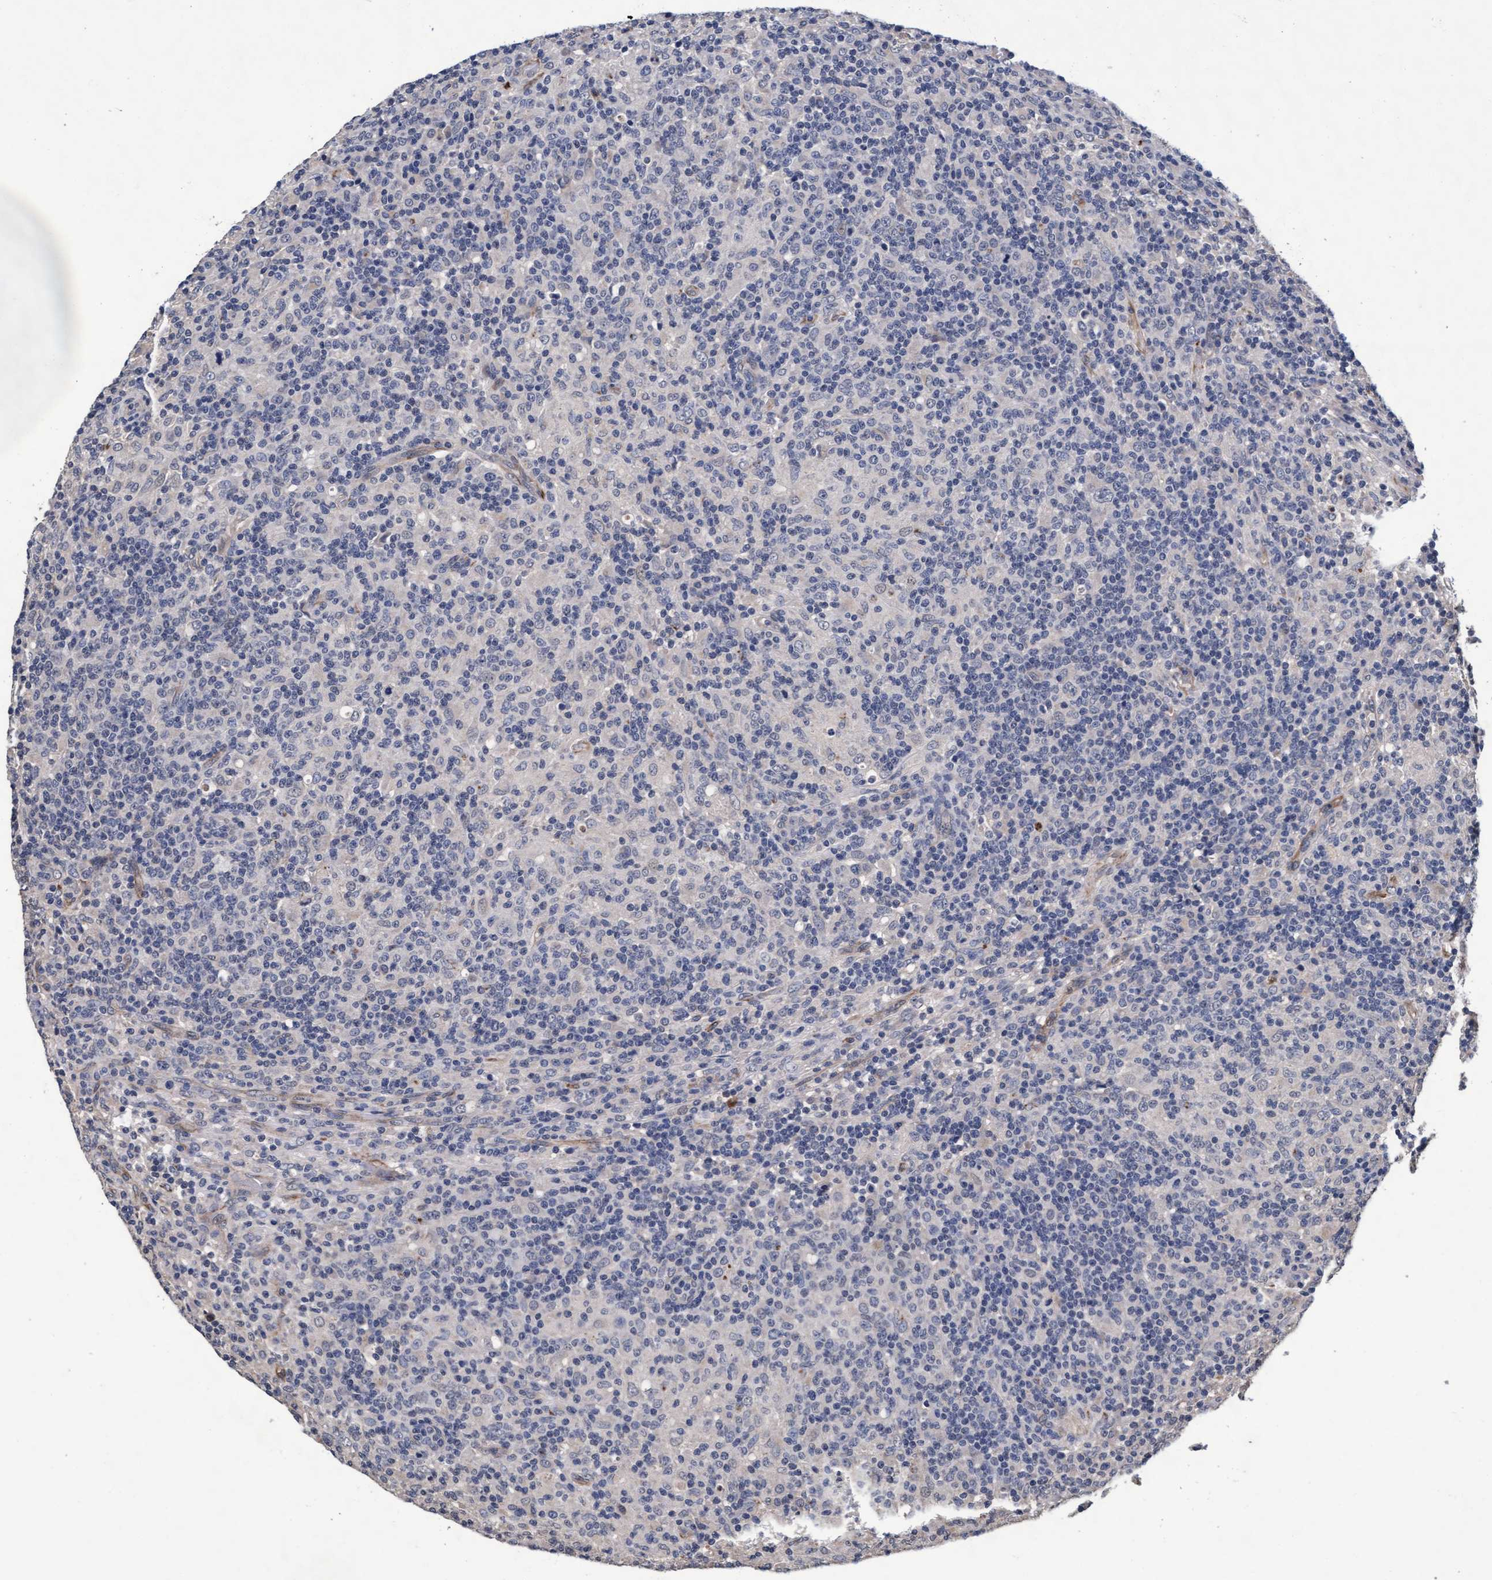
{"staining": {"intensity": "negative", "quantity": "none", "location": "none"}, "tissue": "lymphoma", "cell_type": "Tumor cells", "image_type": "cancer", "snomed": [{"axis": "morphology", "description": "Hodgkin's disease, NOS"}, {"axis": "topography", "description": "Lymph node"}], "caption": "Human lymphoma stained for a protein using immunohistochemistry (IHC) exhibits no positivity in tumor cells.", "gene": "CPQ", "patient": {"sex": "male", "age": 70}}